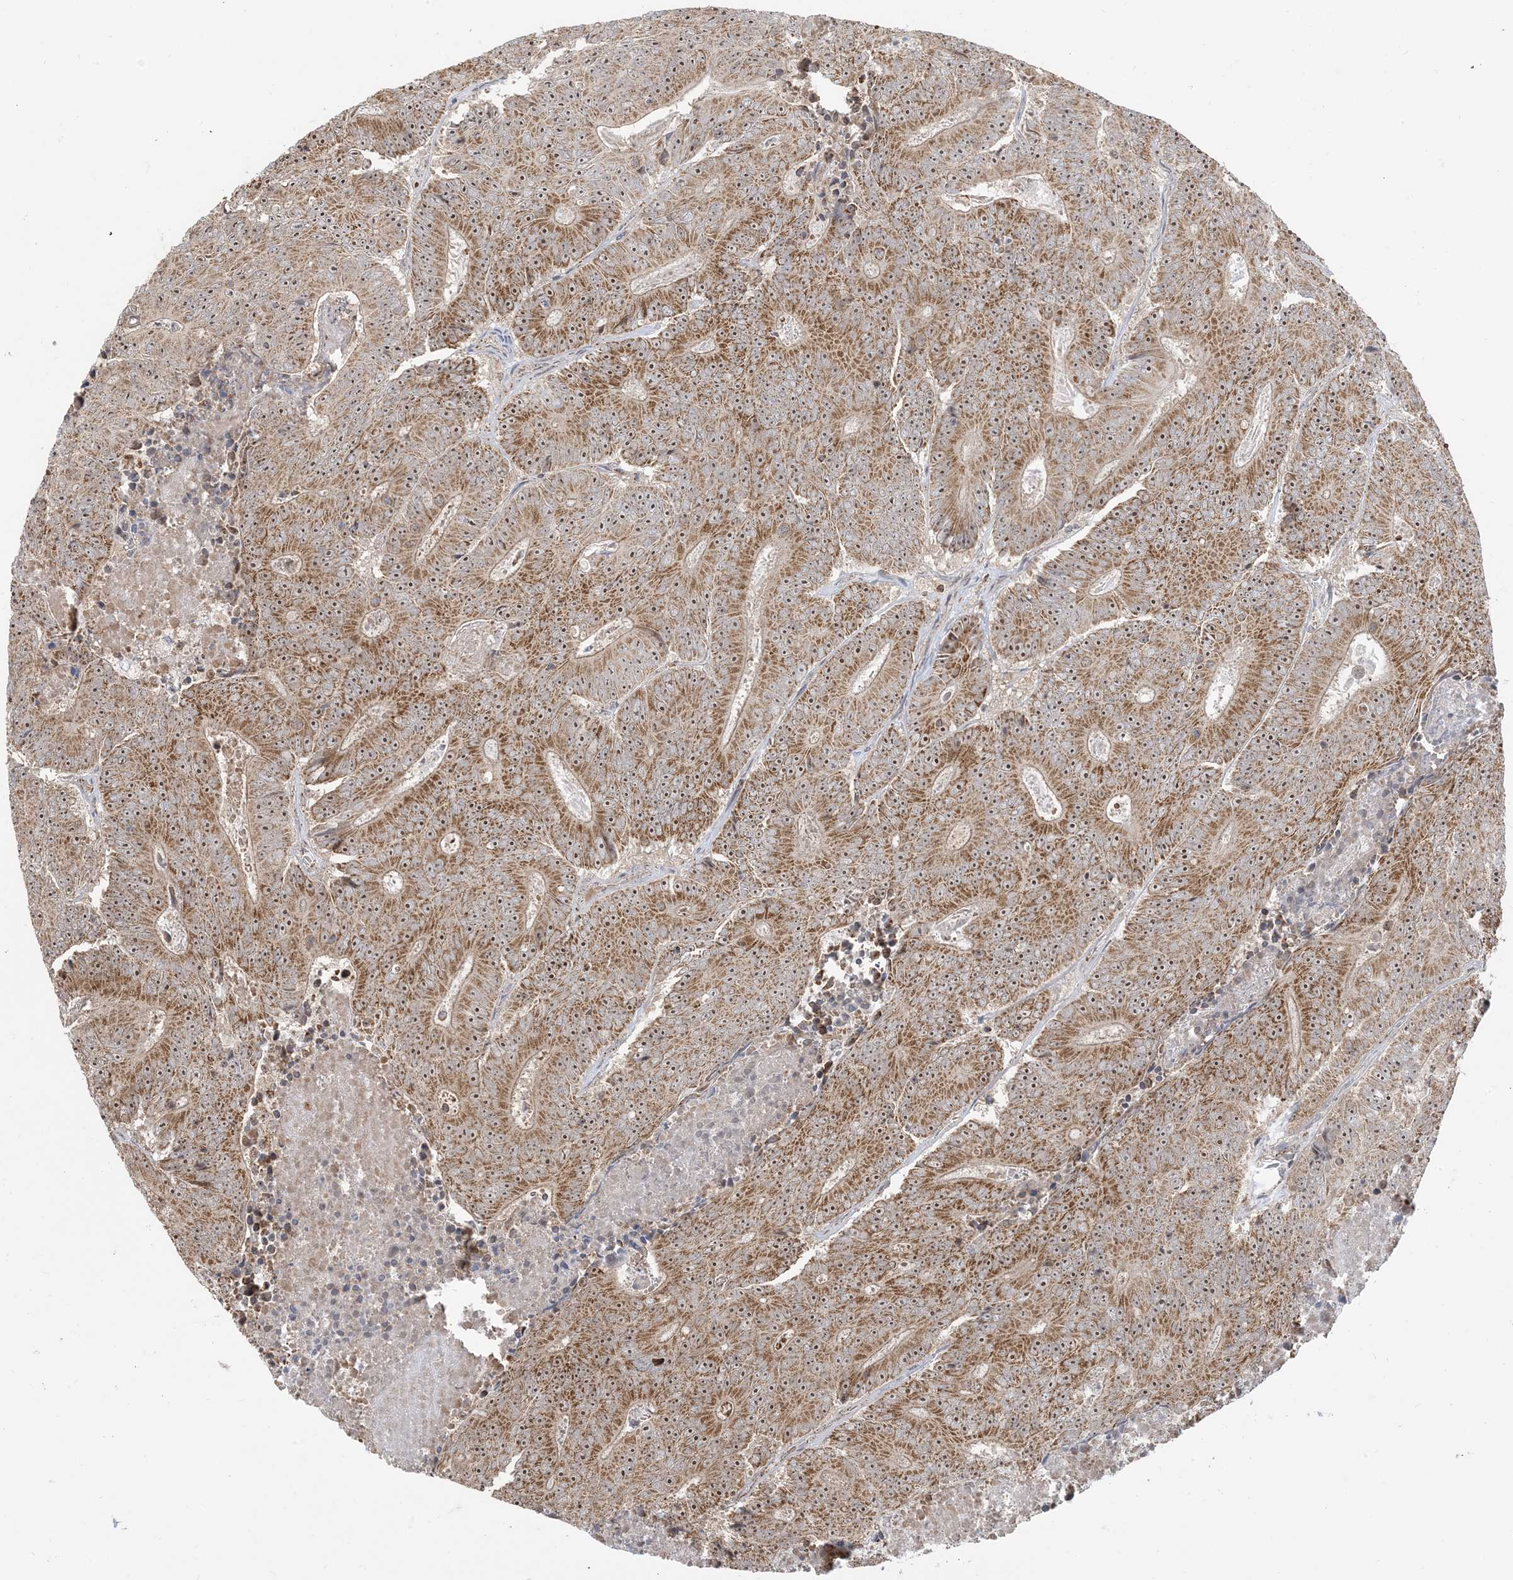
{"staining": {"intensity": "moderate", "quantity": ">75%", "location": "cytoplasmic/membranous,nuclear"}, "tissue": "colorectal cancer", "cell_type": "Tumor cells", "image_type": "cancer", "snomed": [{"axis": "morphology", "description": "Adenocarcinoma, NOS"}, {"axis": "topography", "description": "Colon"}], "caption": "A micrograph showing moderate cytoplasmic/membranous and nuclear positivity in approximately >75% of tumor cells in colorectal cancer (adenocarcinoma), as visualized by brown immunohistochemical staining.", "gene": "MAPKBP1", "patient": {"sex": "male", "age": 83}}